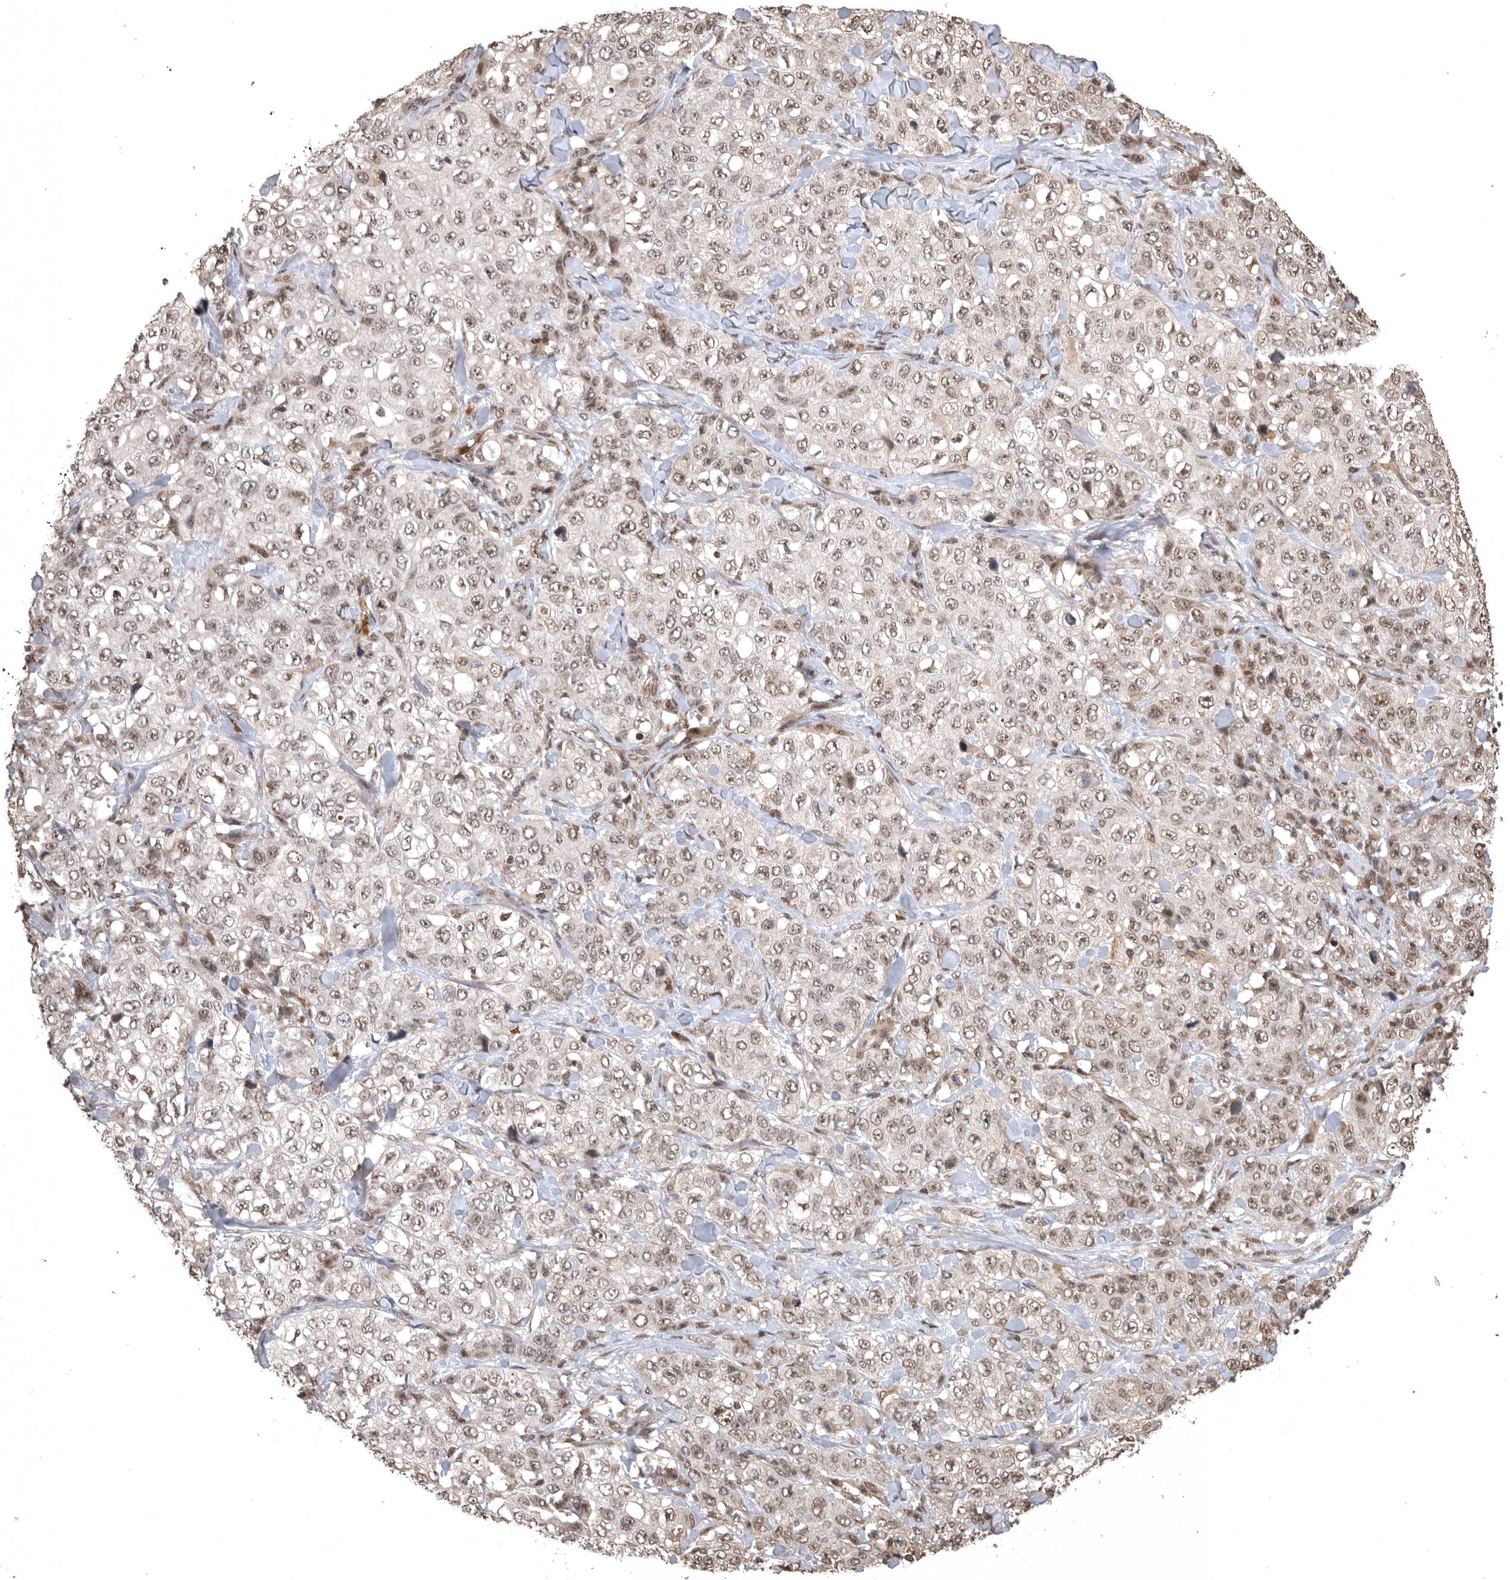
{"staining": {"intensity": "weak", "quantity": ">75%", "location": "nuclear"}, "tissue": "stomach cancer", "cell_type": "Tumor cells", "image_type": "cancer", "snomed": [{"axis": "morphology", "description": "Adenocarcinoma, NOS"}, {"axis": "topography", "description": "Stomach"}], "caption": "Immunohistochemistry (IHC) of stomach adenocarcinoma displays low levels of weak nuclear expression in approximately >75% of tumor cells. (Brightfield microscopy of DAB IHC at high magnification).", "gene": "CBLL1", "patient": {"sex": "male", "age": 48}}